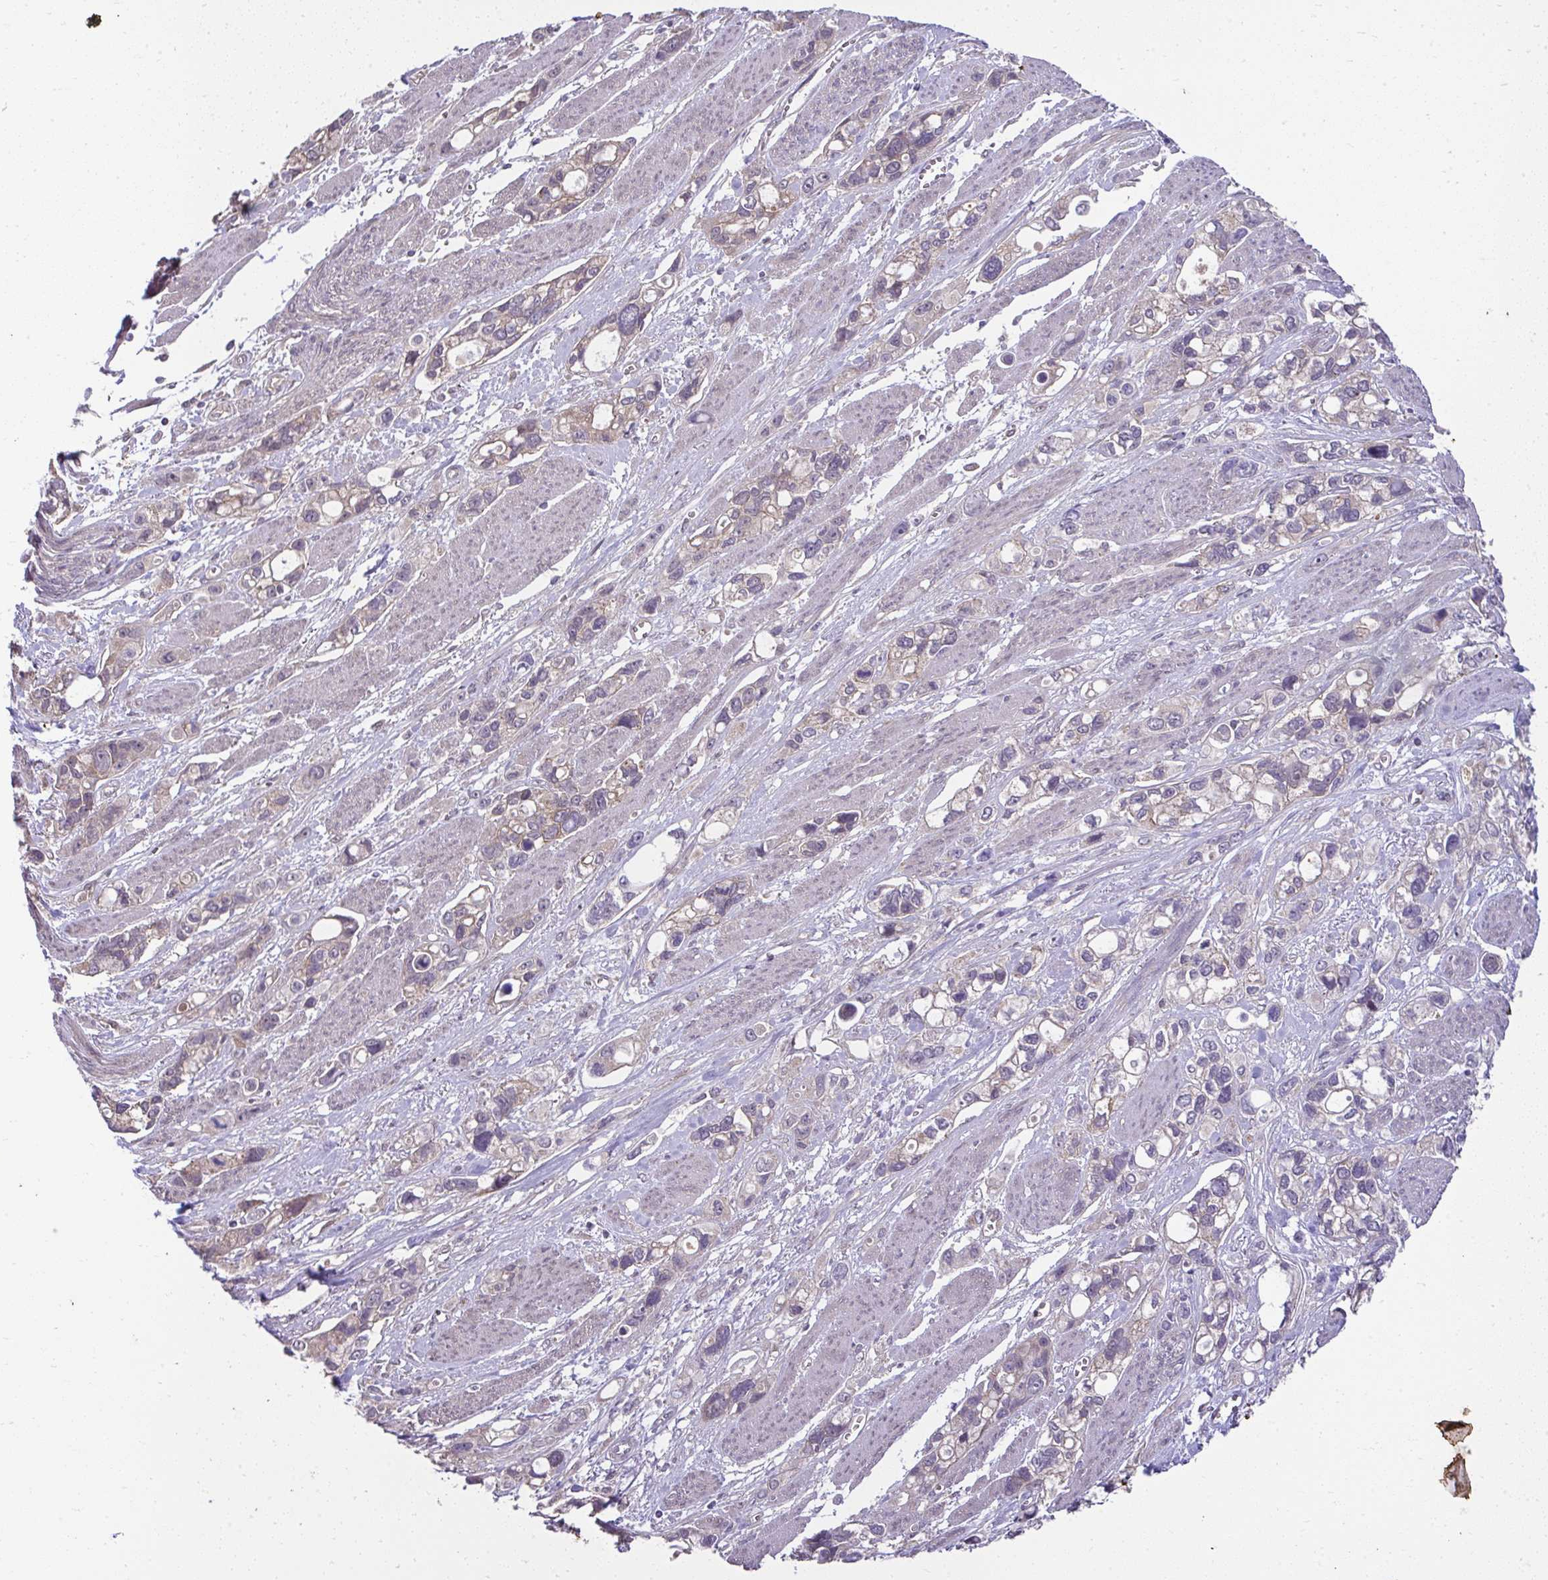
{"staining": {"intensity": "moderate", "quantity": "25%-75%", "location": "cytoplasmic/membranous"}, "tissue": "stomach cancer", "cell_type": "Tumor cells", "image_type": "cancer", "snomed": [{"axis": "morphology", "description": "Adenocarcinoma, NOS"}, {"axis": "topography", "description": "Stomach, upper"}], "caption": "Protein staining of stomach adenocarcinoma tissue demonstrates moderate cytoplasmic/membranous positivity in about 25%-75% of tumor cells.", "gene": "RDH14", "patient": {"sex": "female", "age": 81}}